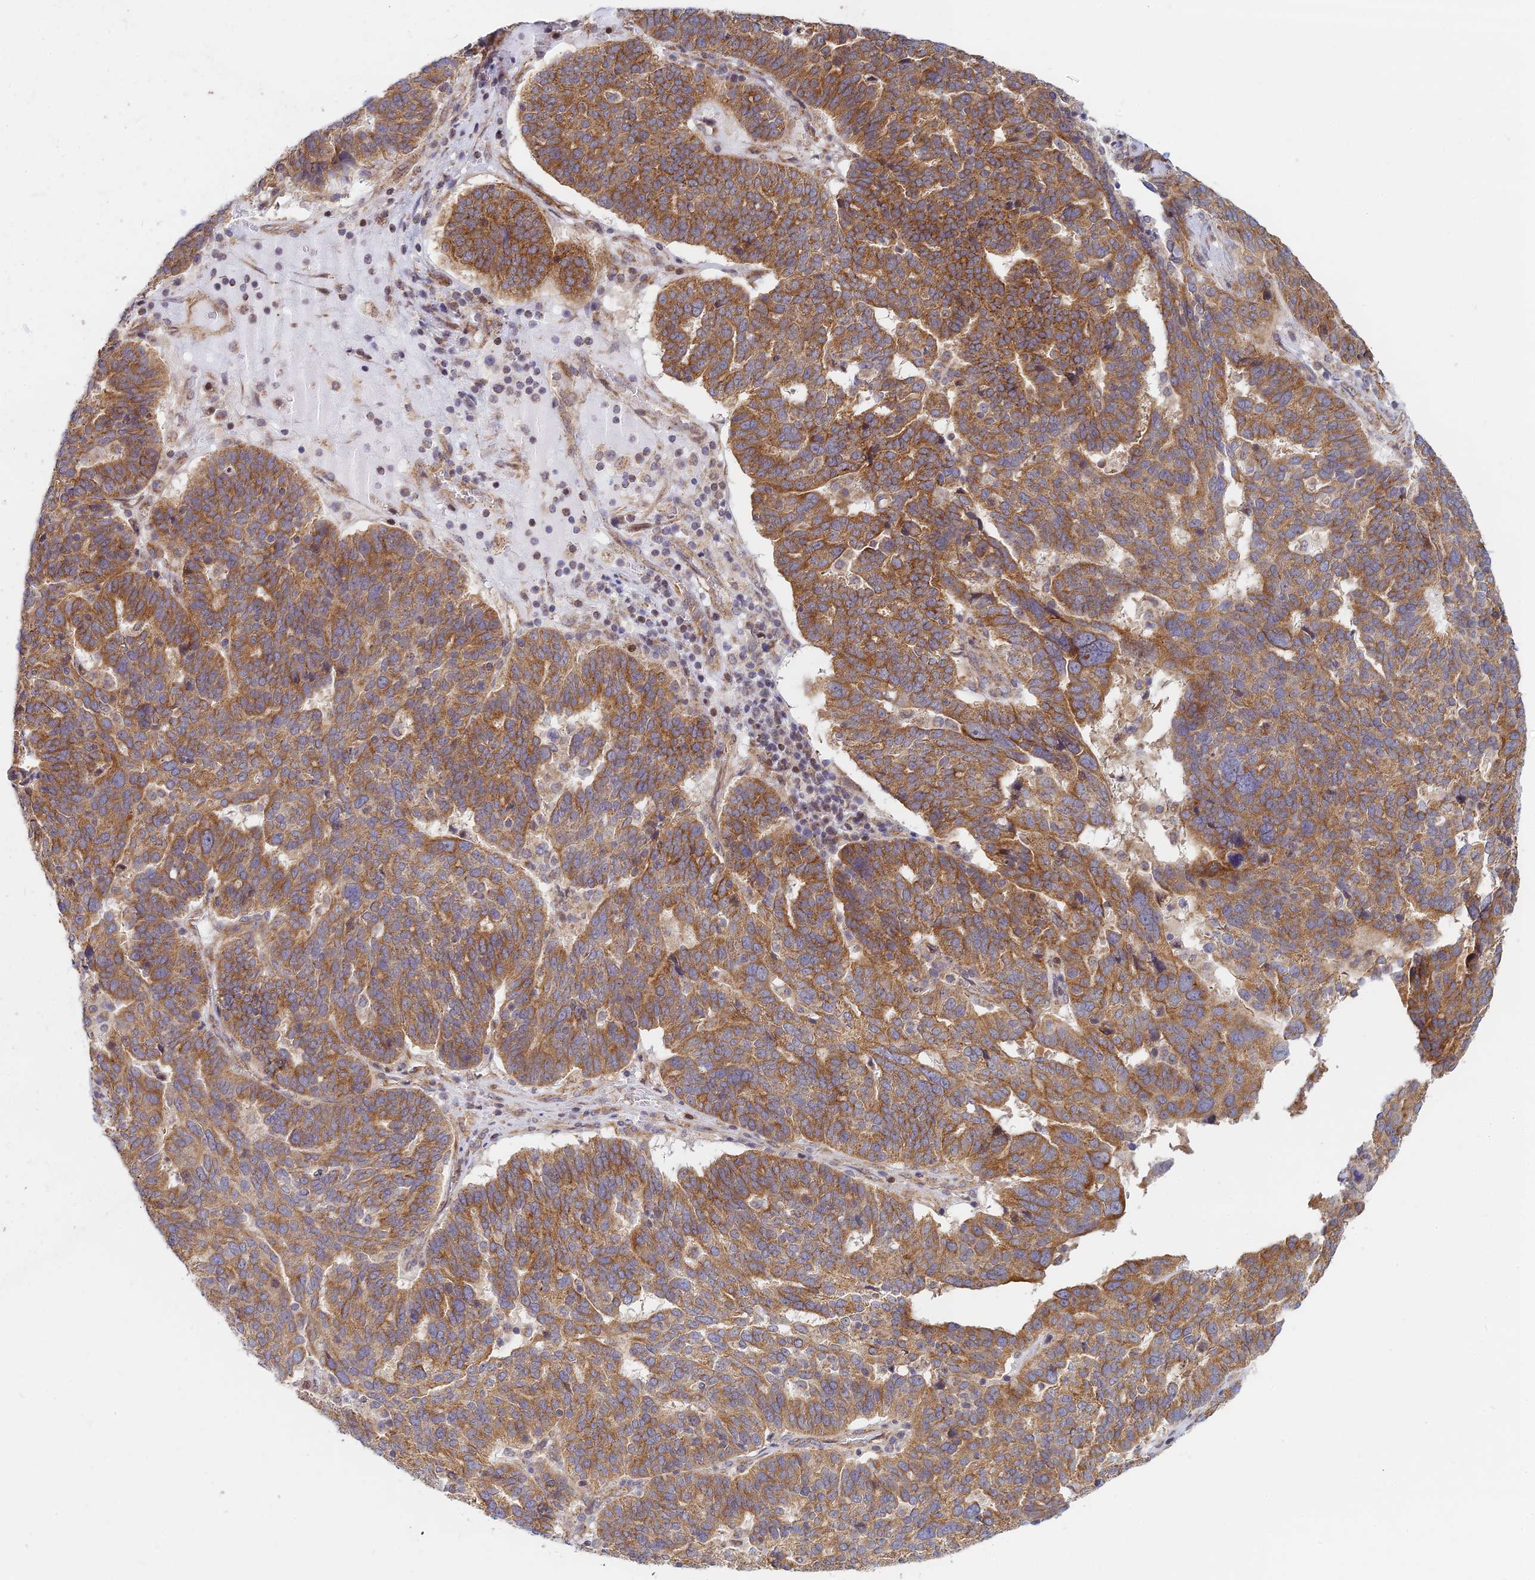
{"staining": {"intensity": "moderate", "quantity": ">75%", "location": "cytoplasmic/membranous"}, "tissue": "ovarian cancer", "cell_type": "Tumor cells", "image_type": "cancer", "snomed": [{"axis": "morphology", "description": "Cystadenocarcinoma, serous, NOS"}, {"axis": "topography", "description": "Ovary"}], "caption": "Immunohistochemistry (DAB (3,3'-diaminobenzidine)) staining of serous cystadenocarcinoma (ovarian) displays moderate cytoplasmic/membranous protein staining in approximately >75% of tumor cells.", "gene": "HOOK2", "patient": {"sex": "female", "age": 59}}